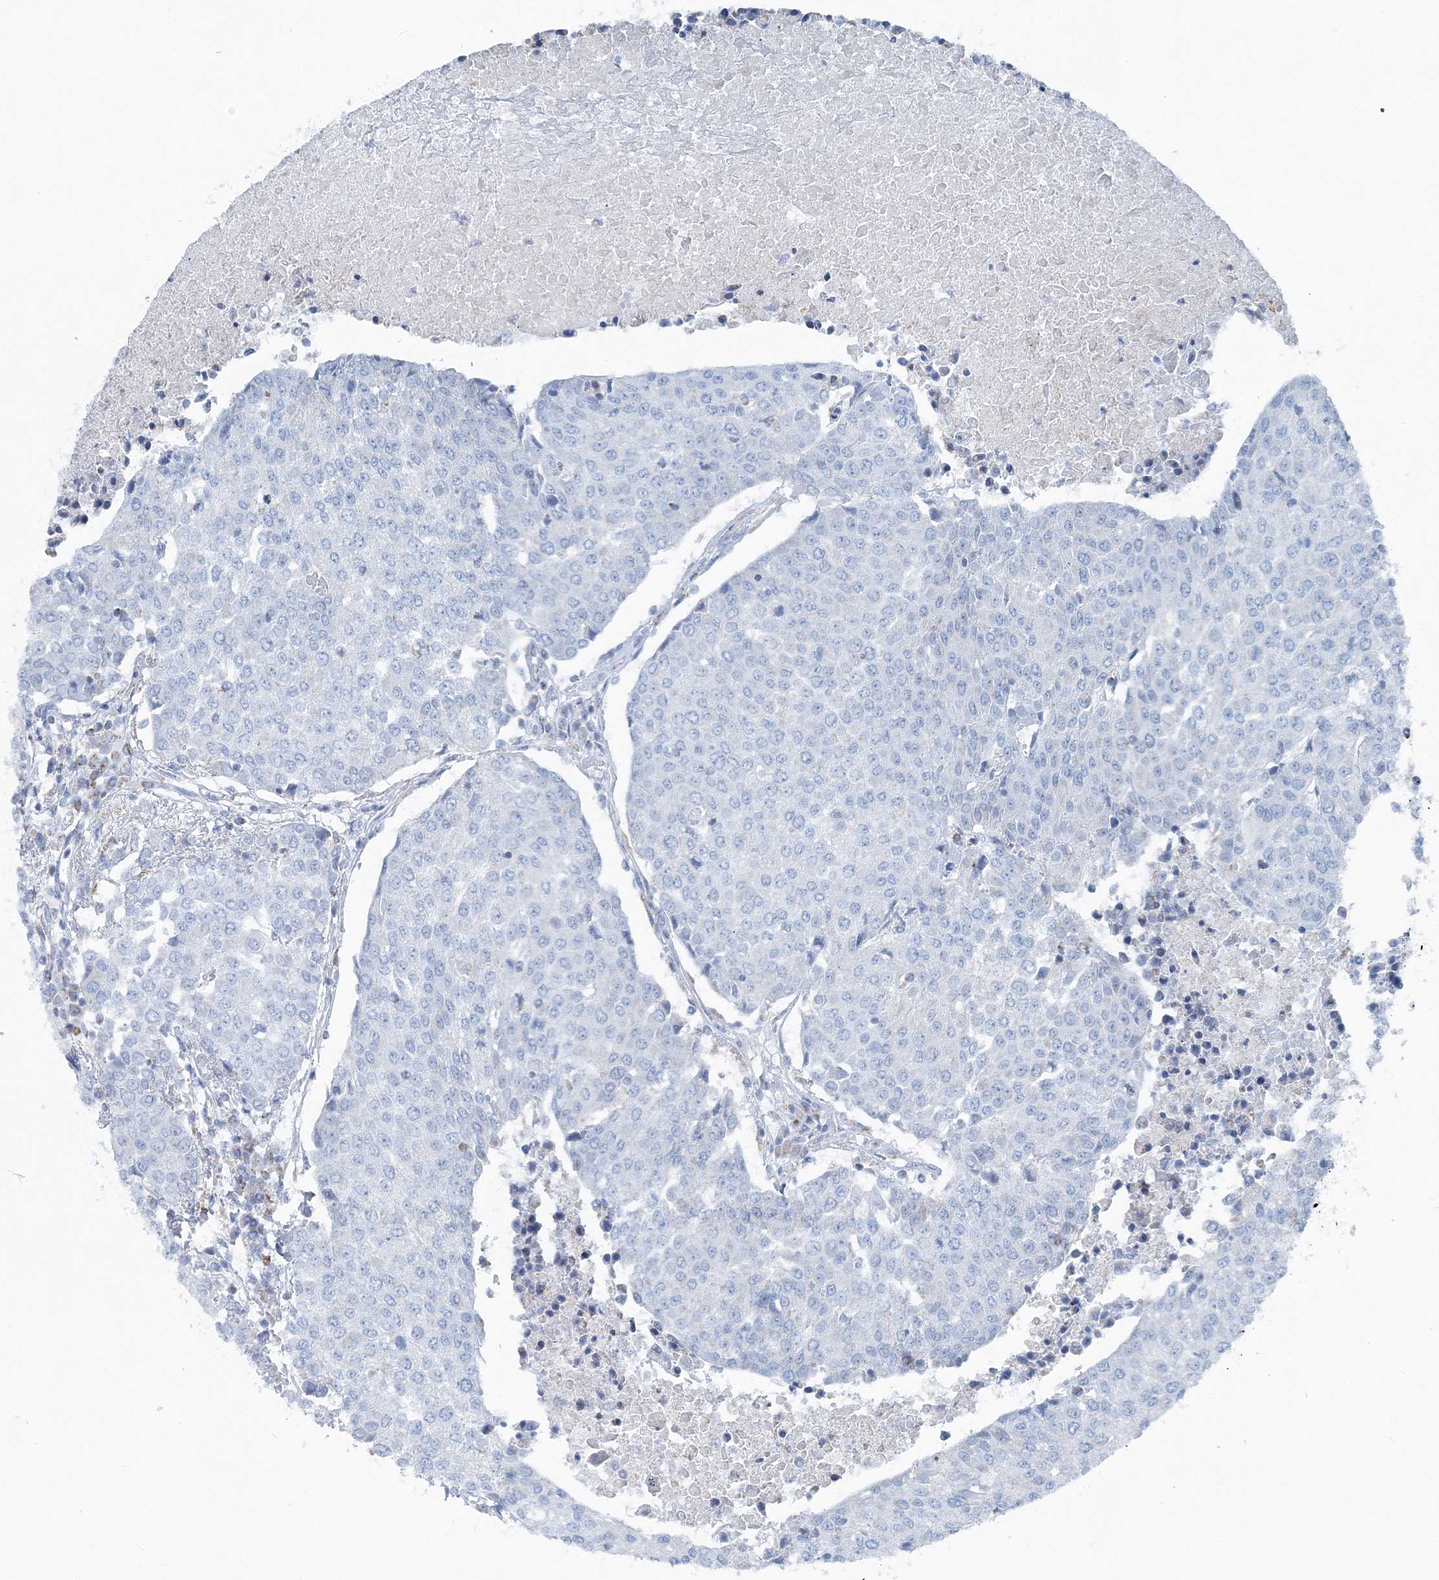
{"staining": {"intensity": "negative", "quantity": "none", "location": "none"}, "tissue": "urothelial cancer", "cell_type": "Tumor cells", "image_type": "cancer", "snomed": [{"axis": "morphology", "description": "Urothelial carcinoma, High grade"}, {"axis": "topography", "description": "Urinary bladder"}], "caption": "This is an IHC histopathology image of urothelial cancer. There is no staining in tumor cells.", "gene": "GABARAPL2", "patient": {"sex": "female", "age": 85}}